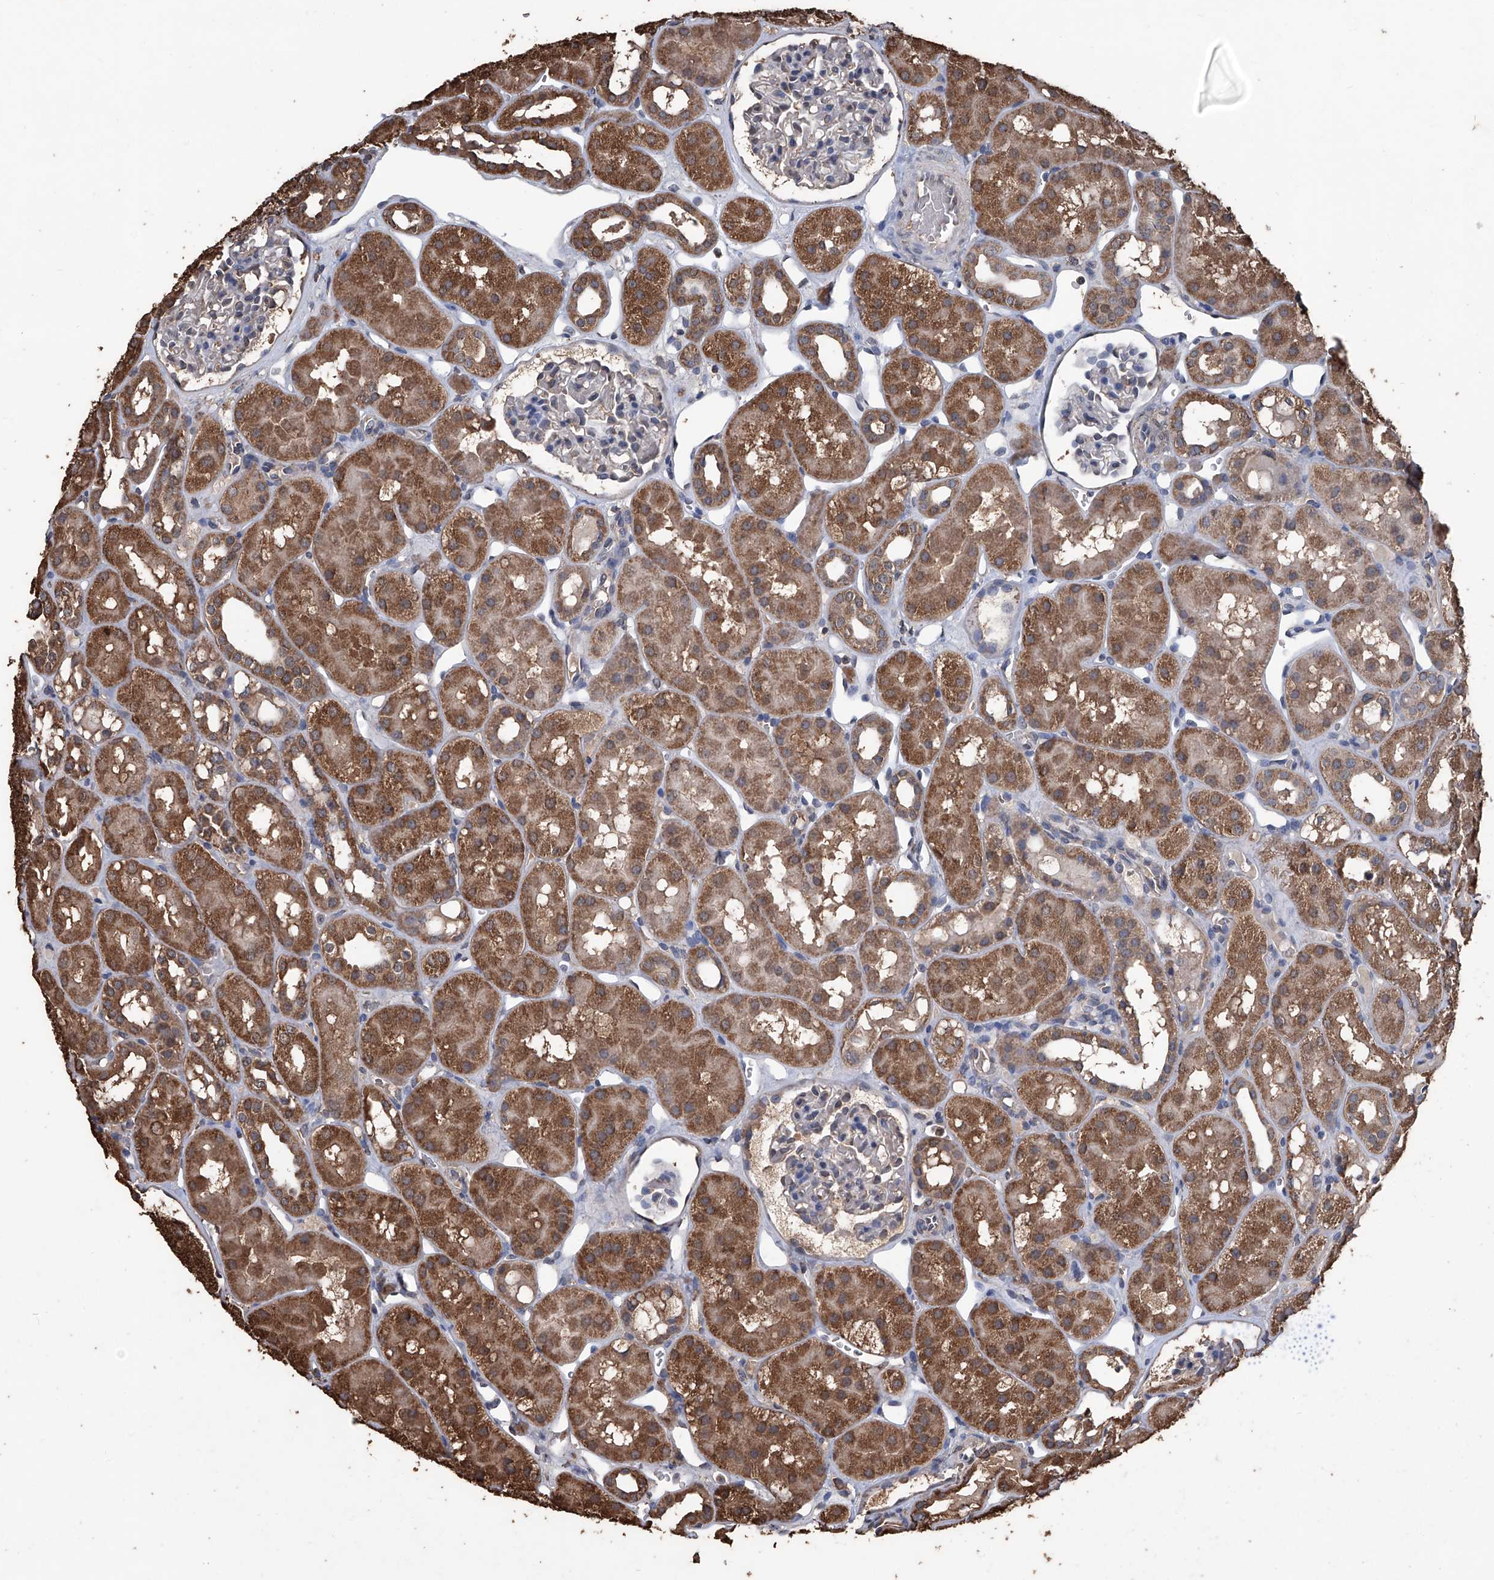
{"staining": {"intensity": "negative", "quantity": "none", "location": "none"}, "tissue": "kidney", "cell_type": "Cells in glomeruli", "image_type": "normal", "snomed": [{"axis": "morphology", "description": "Normal tissue, NOS"}, {"axis": "topography", "description": "Kidney"}], "caption": "High magnification brightfield microscopy of normal kidney stained with DAB (3,3'-diaminobenzidine) (brown) and counterstained with hematoxylin (blue): cells in glomeruli show no significant positivity.", "gene": "STARD7", "patient": {"sex": "male", "age": 16}}